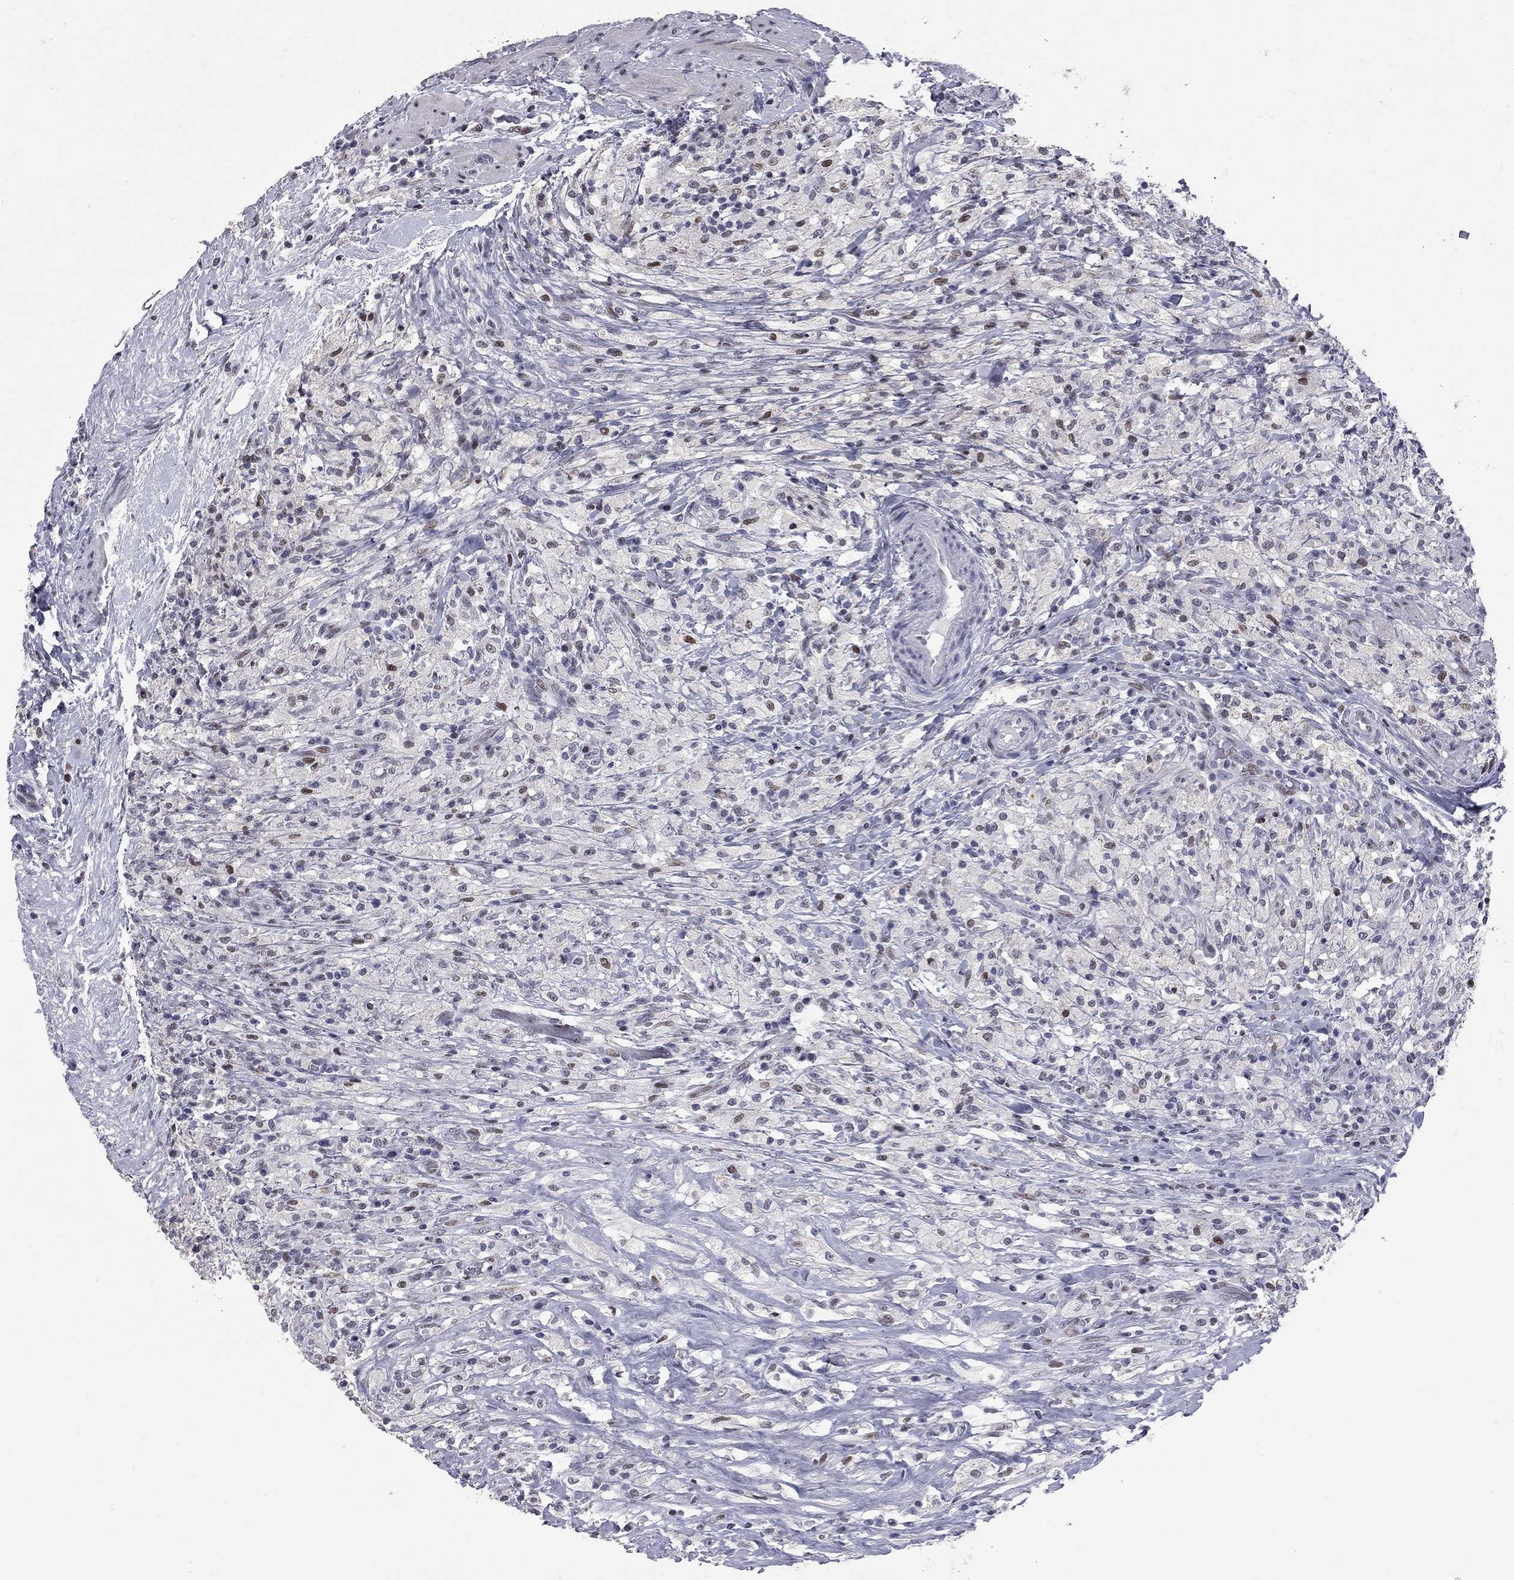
{"staining": {"intensity": "moderate", "quantity": "<25%", "location": "nuclear"}, "tissue": "testis cancer", "cell_type": "Tumor cells", "image_type": "cancer", "snomed": [{"axis": "morphology", "description": "Necrosis, NOS"}, {"axis": "morphology", "description": "Carcinoma, Embryonal, NOS"}, {"axis": "topography", "description": "Testis"}], "caption": "A histopathology image showing moderate nuclear positivity in approximately <25% of tumor cells in testis cancer, as visualized by brown immunohistochemical staining.", "gene": "ZNF154", "patient": {"sex": "male", "age": 19}}